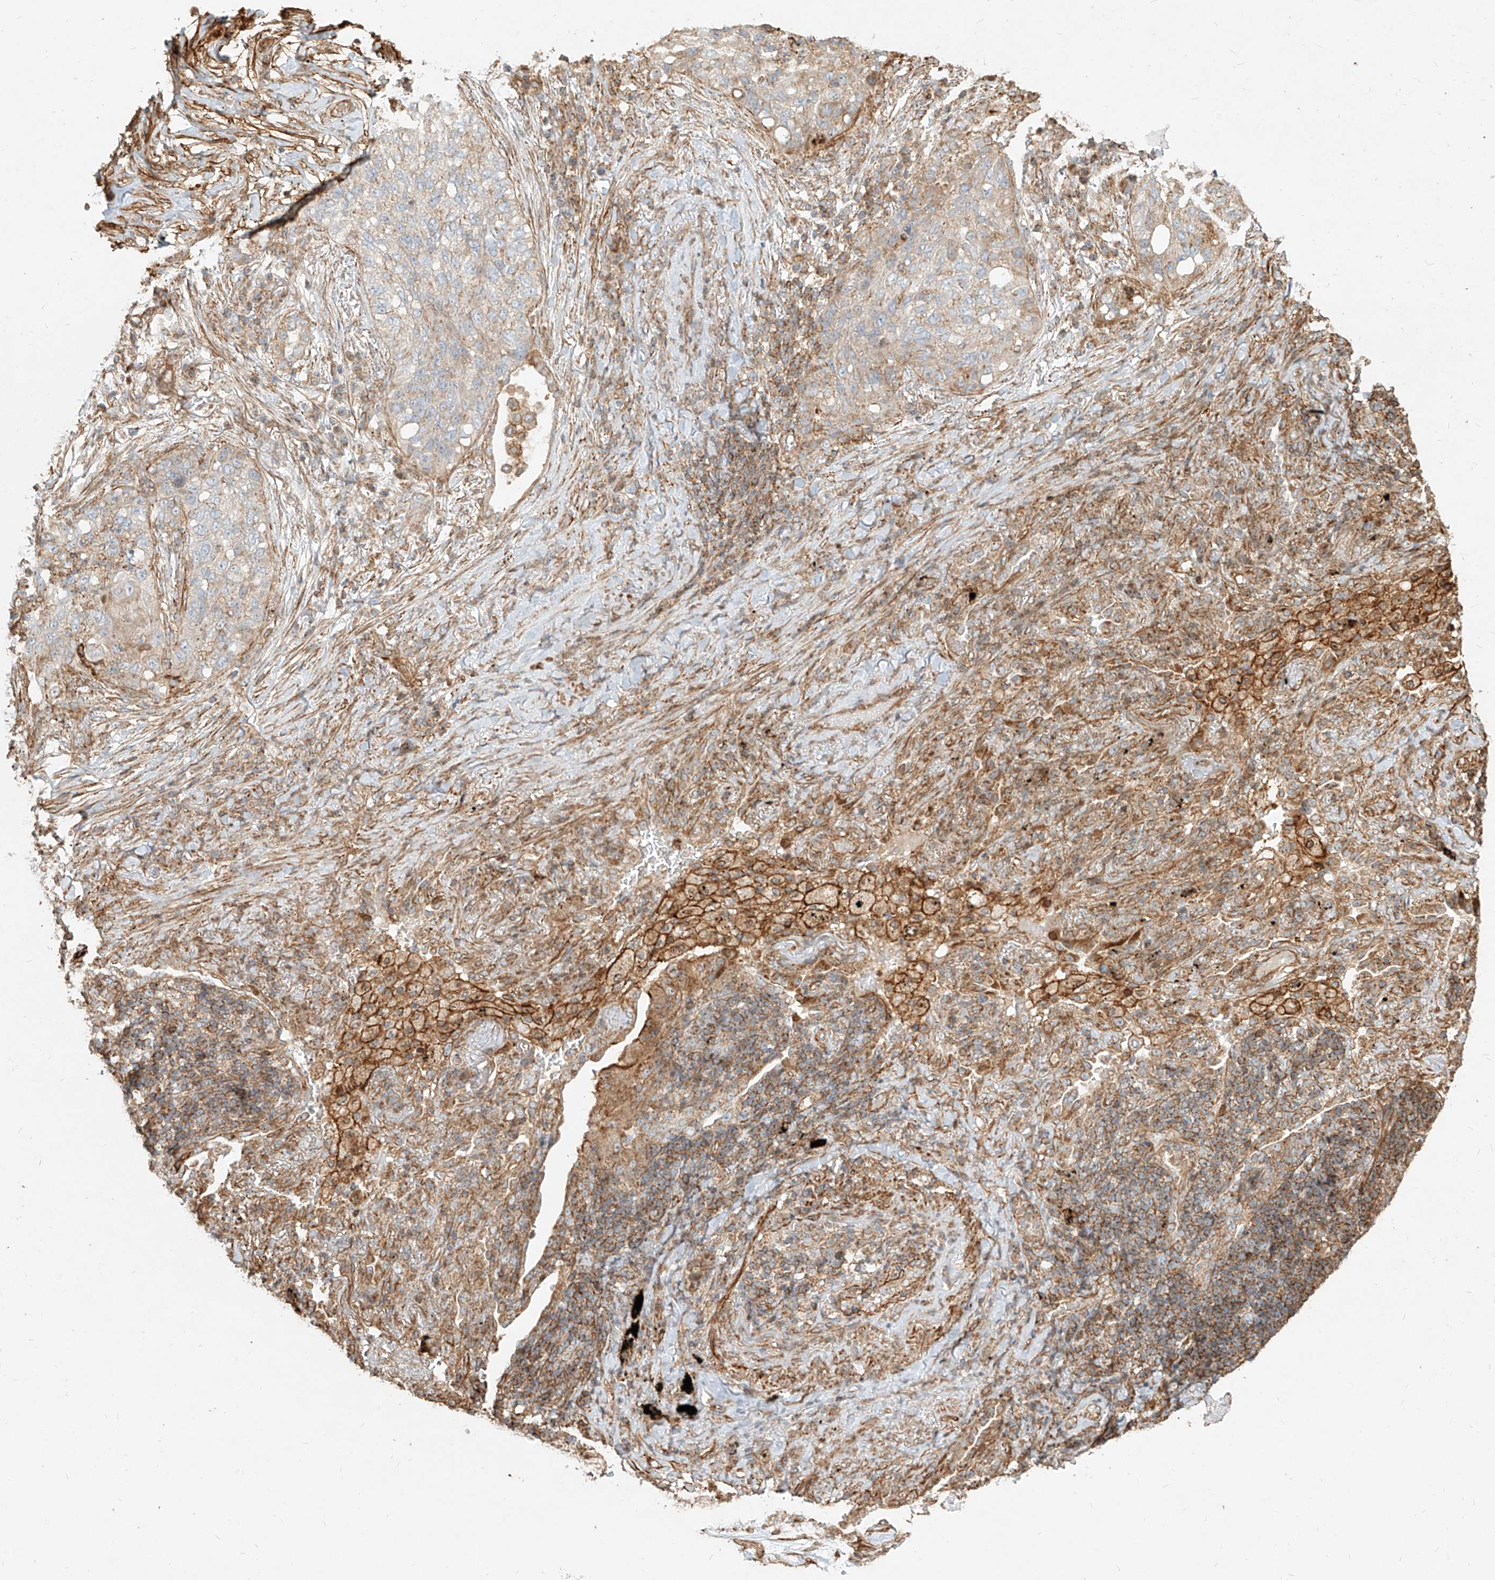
{"staining": {"intensity": "weak", "quantity": "25%-75%", "location": "cytoplasmic/membranous"}, "tissue": "lung cancer", "cell_type": "Tumor cells", "image_type": "cancer", "snomed": [{"axis": "morphology", "description": "Squamous cell carcinoma, NOS"}, {"axis": "topography", "description": "Lung"}], "caption": "Human lung cancer (squamous cell carcinoma) stained with a protein marker reveals weak staining in tumor cells.", "gene": "MTX2", "patient": {"sex": "female", "age": 63}}